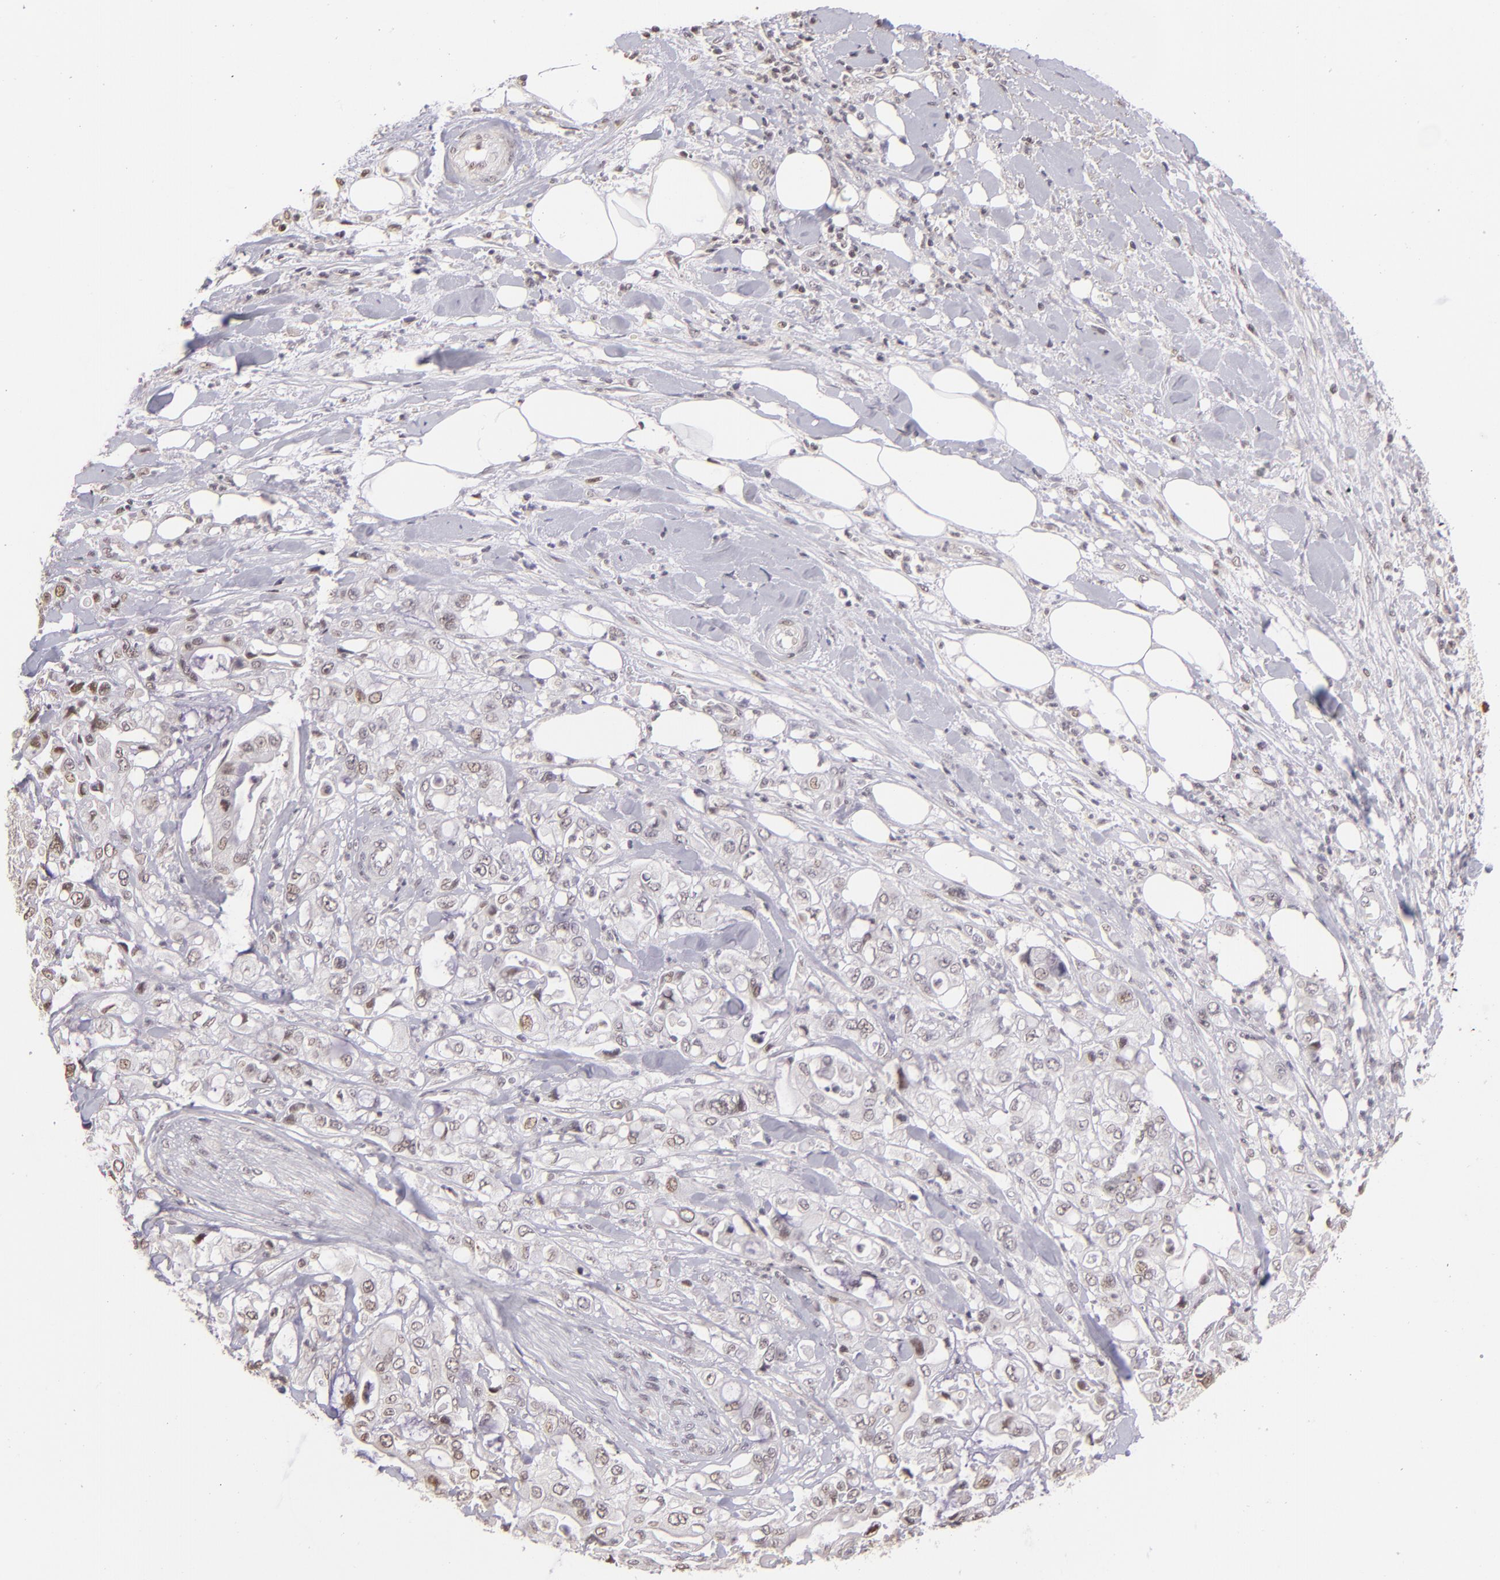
{"staining": {"intensity": "weak", "quantity": "<25%", "location": "nuclear"}, "tissue": "pancreatic cancer", "cell_type": "Tumor cells", "image_type": "cancer", "snomed": [{"axis": "morphology", "description": "Adenocarcinoma, NOS"}, {"axis": "topography", "description": "Pancreas"}], "caption": "IHC of adenocarcinoma (pancreatic) exhibits no expression in tumor cells.", "gene": "RARB", "patient": {"sex": "male", "age": 70}}